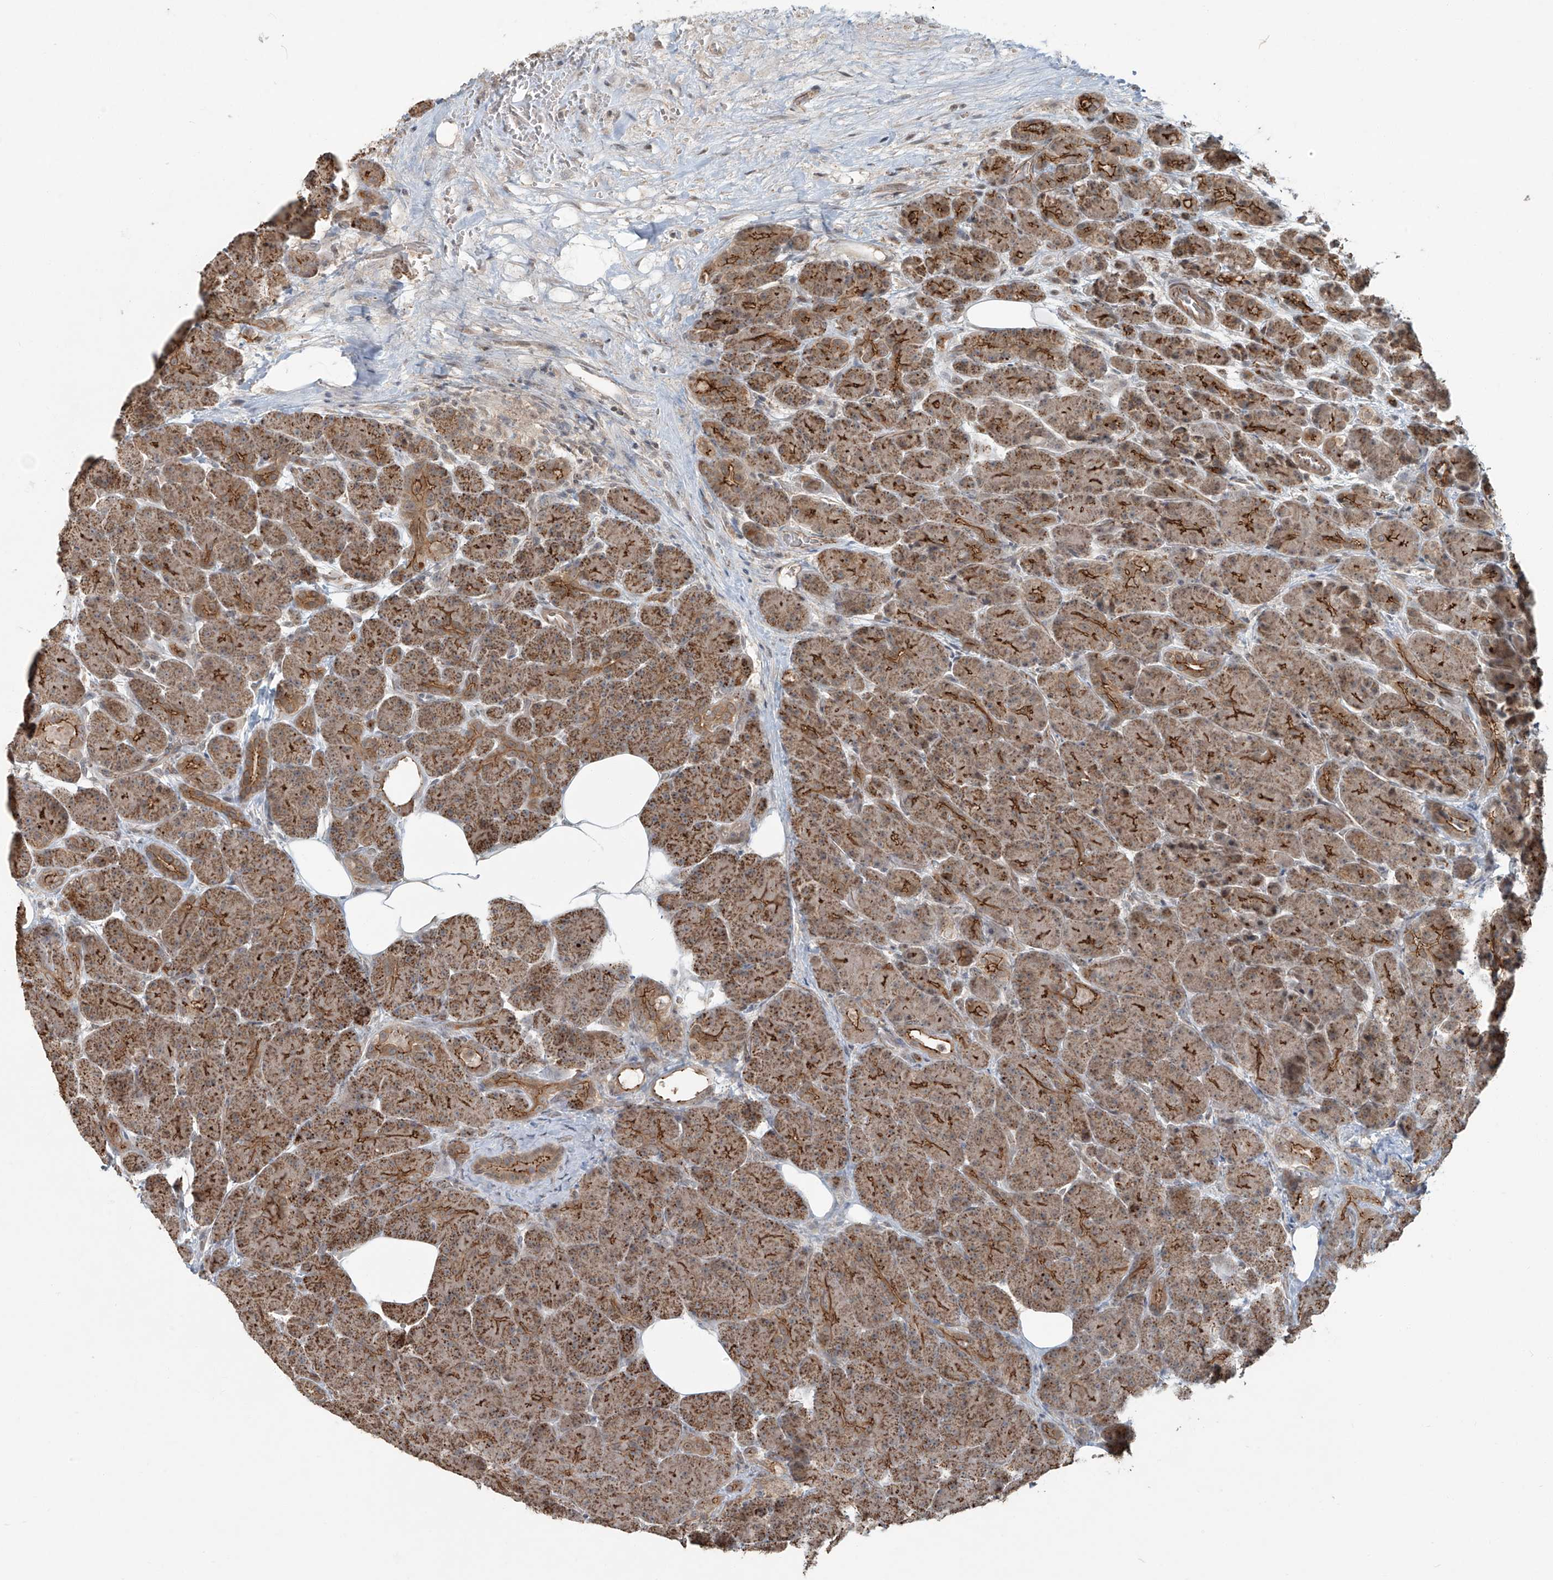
{"staining": {"intensity": "strong", "quantity": ">75%", "location": "cytoplasmic/membranous"}, "tissue": "pancreas", "cell_type": "Exocrine glandular cells", "image_type": "normal", "snomed": [{"axis": "morphology", "description": "Normal tissue, NOS"}, {"axis": "topography", "description": "Pancreas"}], "caption": "High-power microscopy captured an IHC image of normal pancreas, revealing strong cytoplasmic/membranous positivity in about >75% of exocrine glandular cells. The protein is stained brown, and the nuclei are stained in blue (DAB (3,3'-diaminobenzidine) IHC with brightfield microscopy, high magnification).", "gene": "ZNF16", "patient": {"sex": "male", "age": 63}}